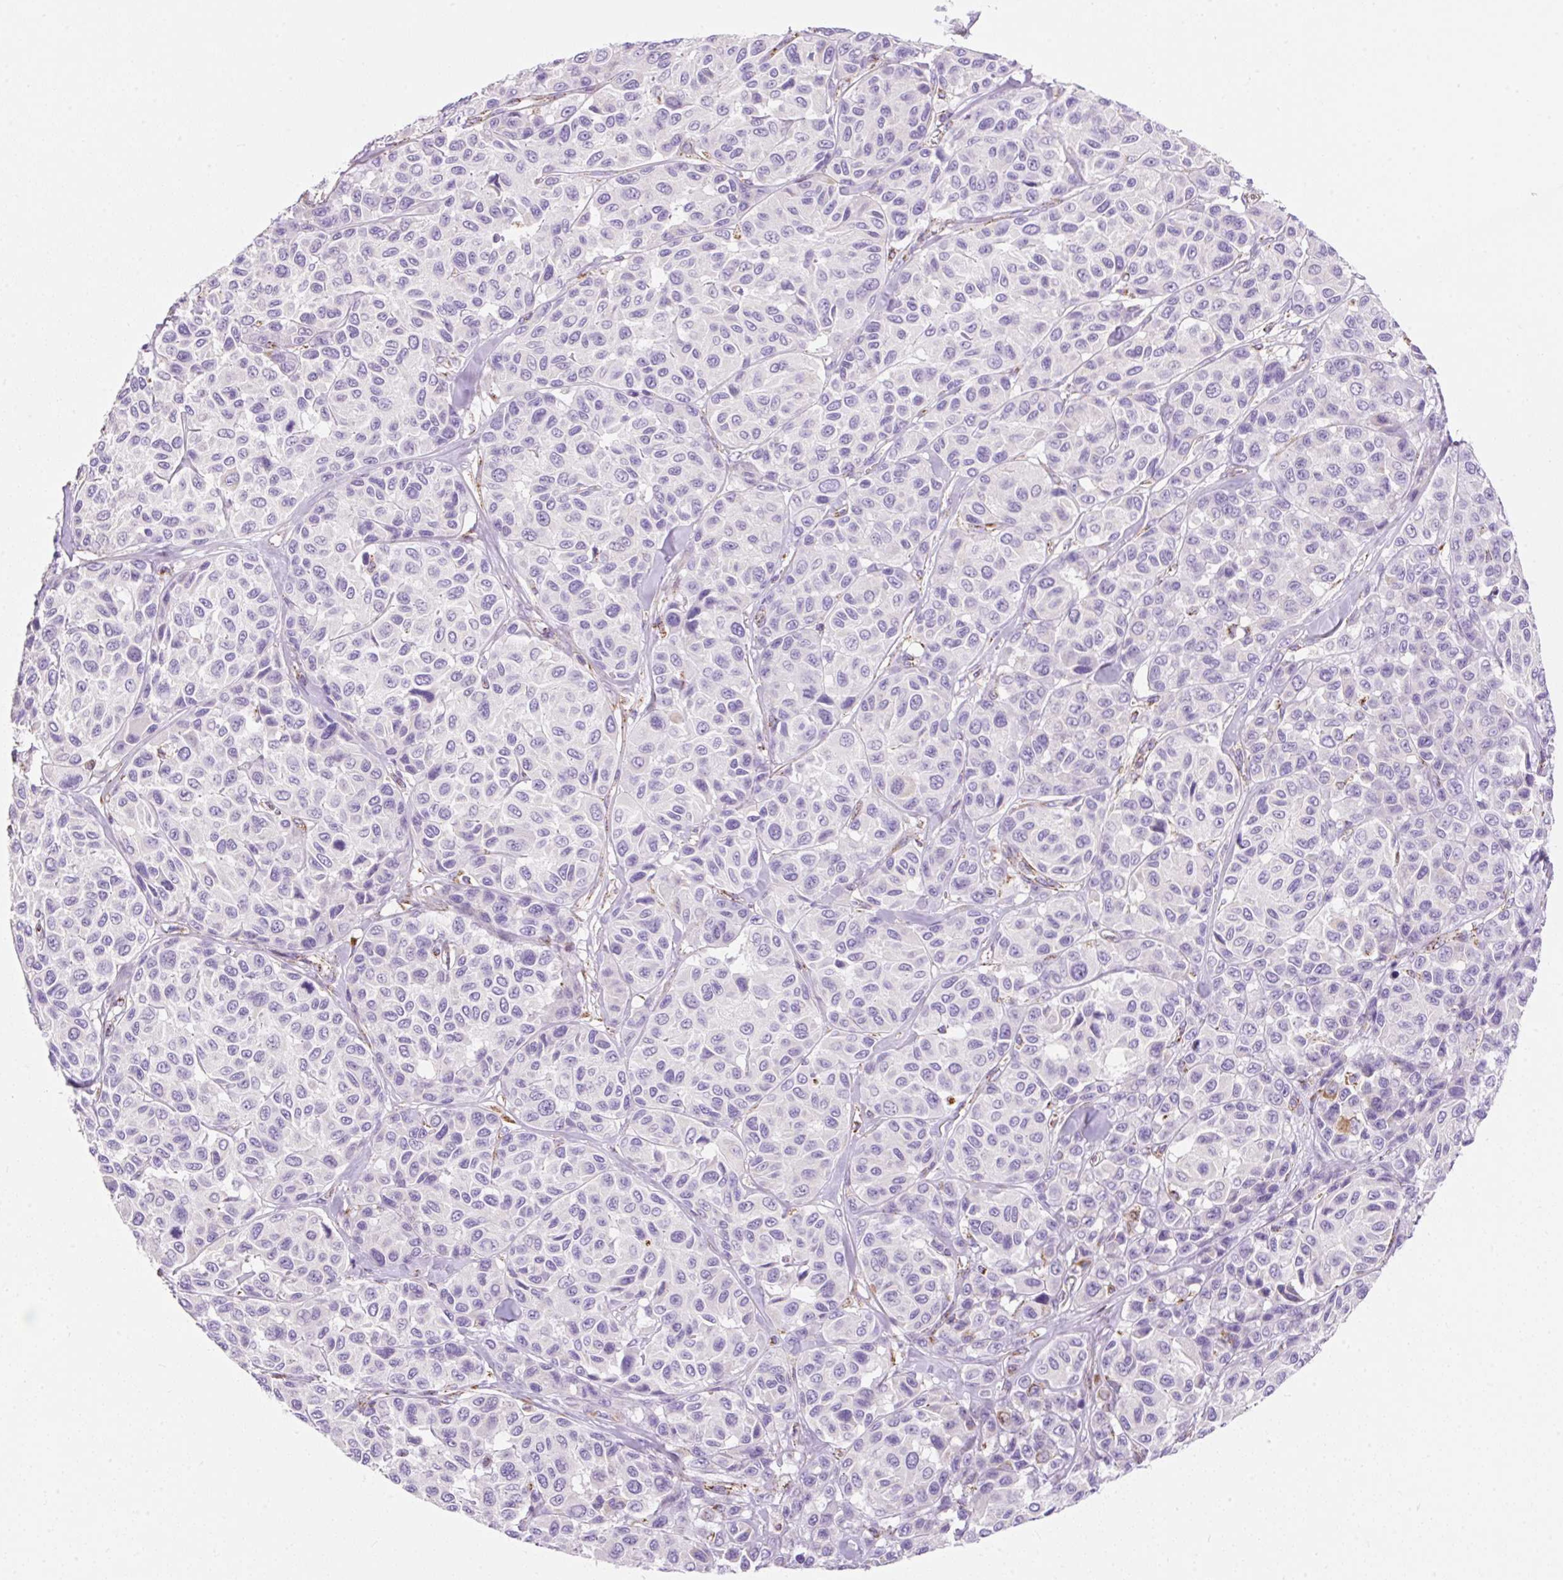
{"staining": {"intensity": "negative", "quantity": "none", "location": "none"}, "tissue": "melanoma", "cell_type": "Tumor cells", "image_type": "cancer", "snomed": [{"axis": "morphology", "description": "Malignant melanoma, NOS"}, {"axis": "topography", "description": "Skin"}], "caption": "Immunohistochemistry (IHC) of human malignant melanoma demonstrates no expression in tumor cells. (DAB (3,3'-diaminobenzidine) immunohistochemistry with hematoxylin counter stain).", "gene": "DAAM2", "patient": {"sex": "female", "age": 66}}